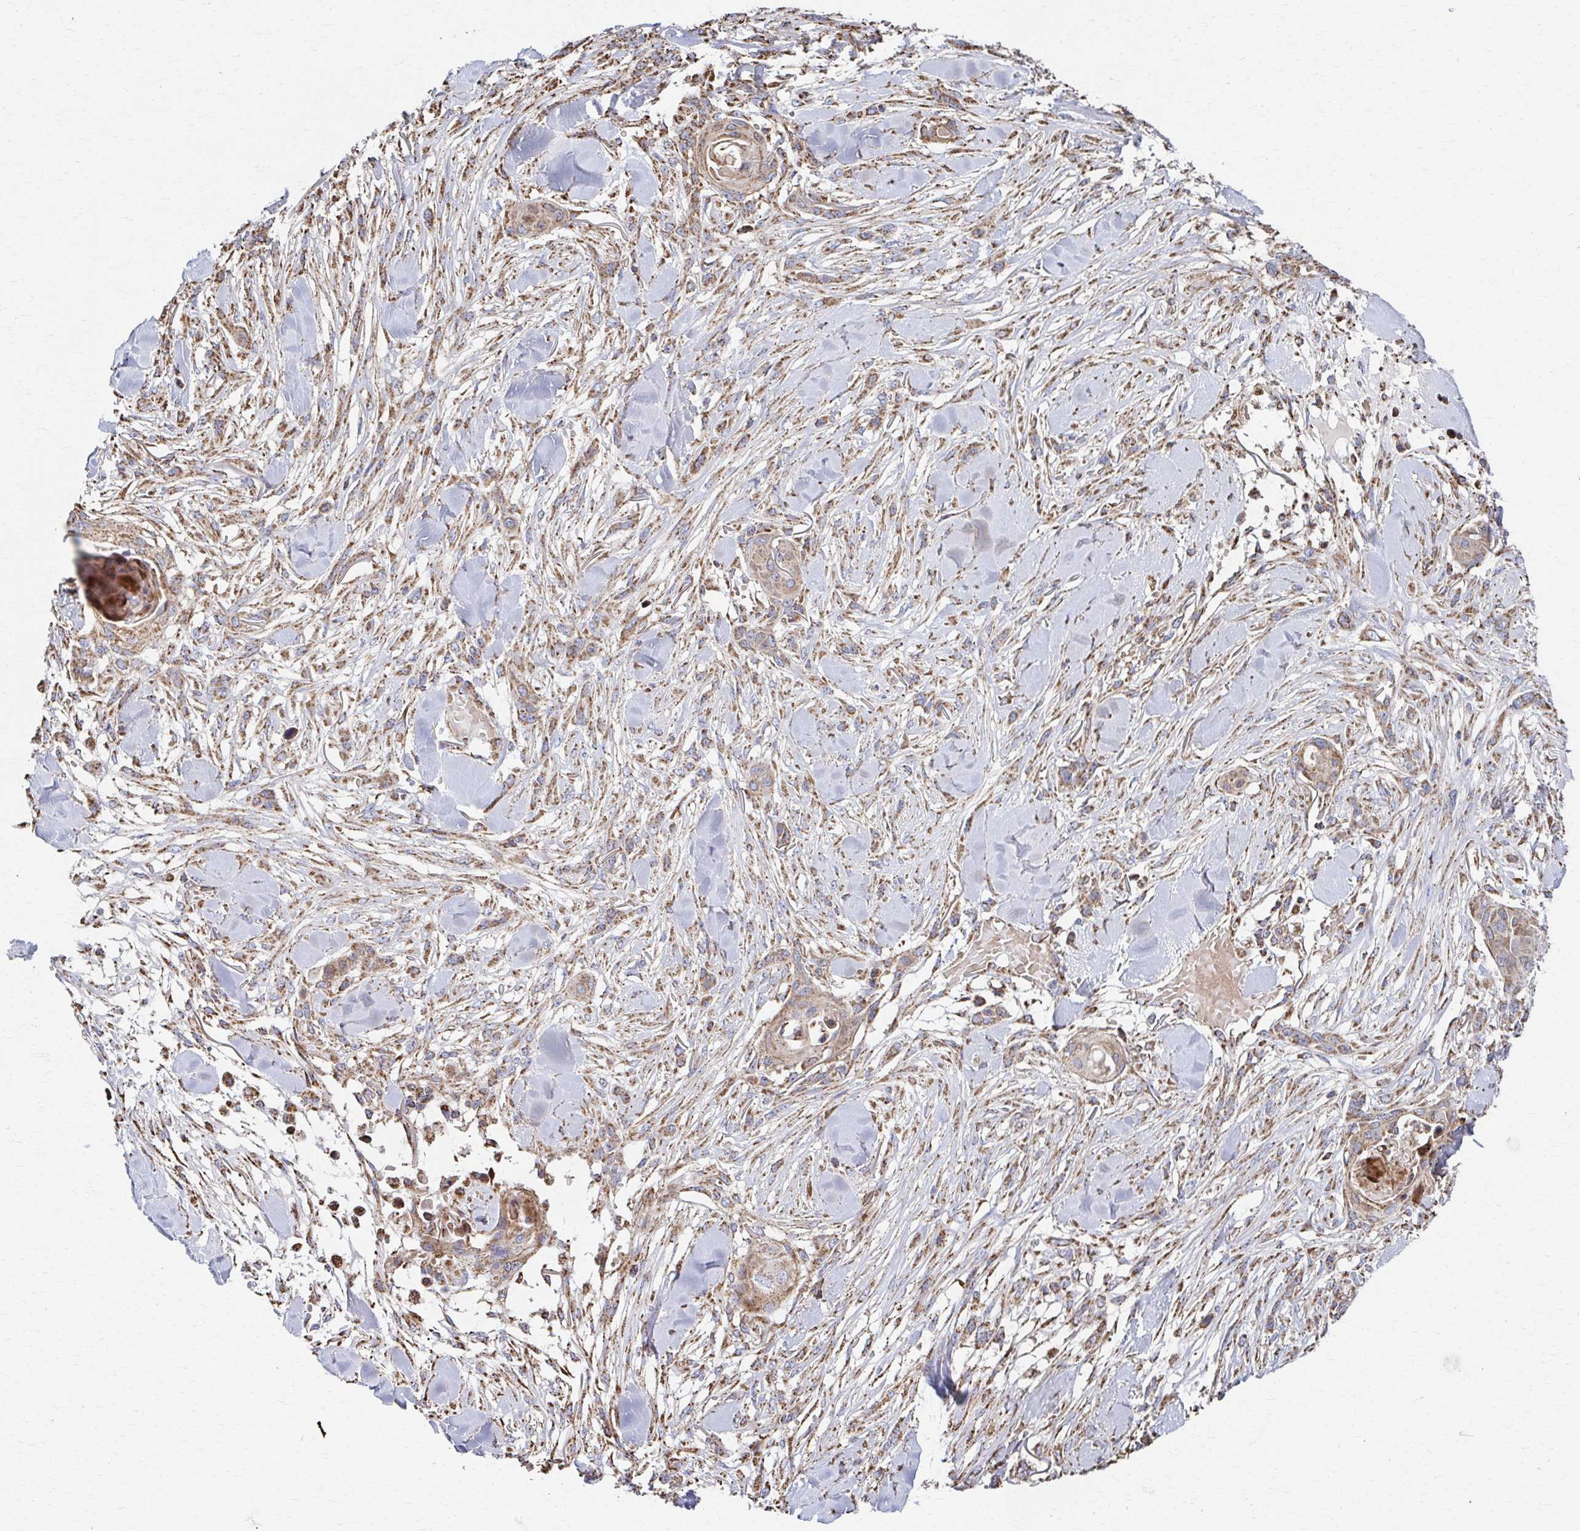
{"staining": {"intensity": "weak", "quantity": ">75%", "location": "cytoplasmic/membranous"}, "tissue": "skin cancer", "cell_type": "Tumor cells", "image_type": "cancer", "snomed": [{"axis": "morphology", "description": "Squamous cell carcinoma, NOS"}, {"axis": "topography", "description": "Skin"}], "caption": "Immunohistochemical staining of skin cancer demonstrates low levels of weak cytoplasmic/membranous expression in about >75% of tumor cells. The staining was performed using DAB to visualize the protein expression in brown, while the nuclei were stained in blue with hematoxylin (Magnification: 20x).", "gene": "SAT1", "patient": {"sex": "female", "age": 59}}